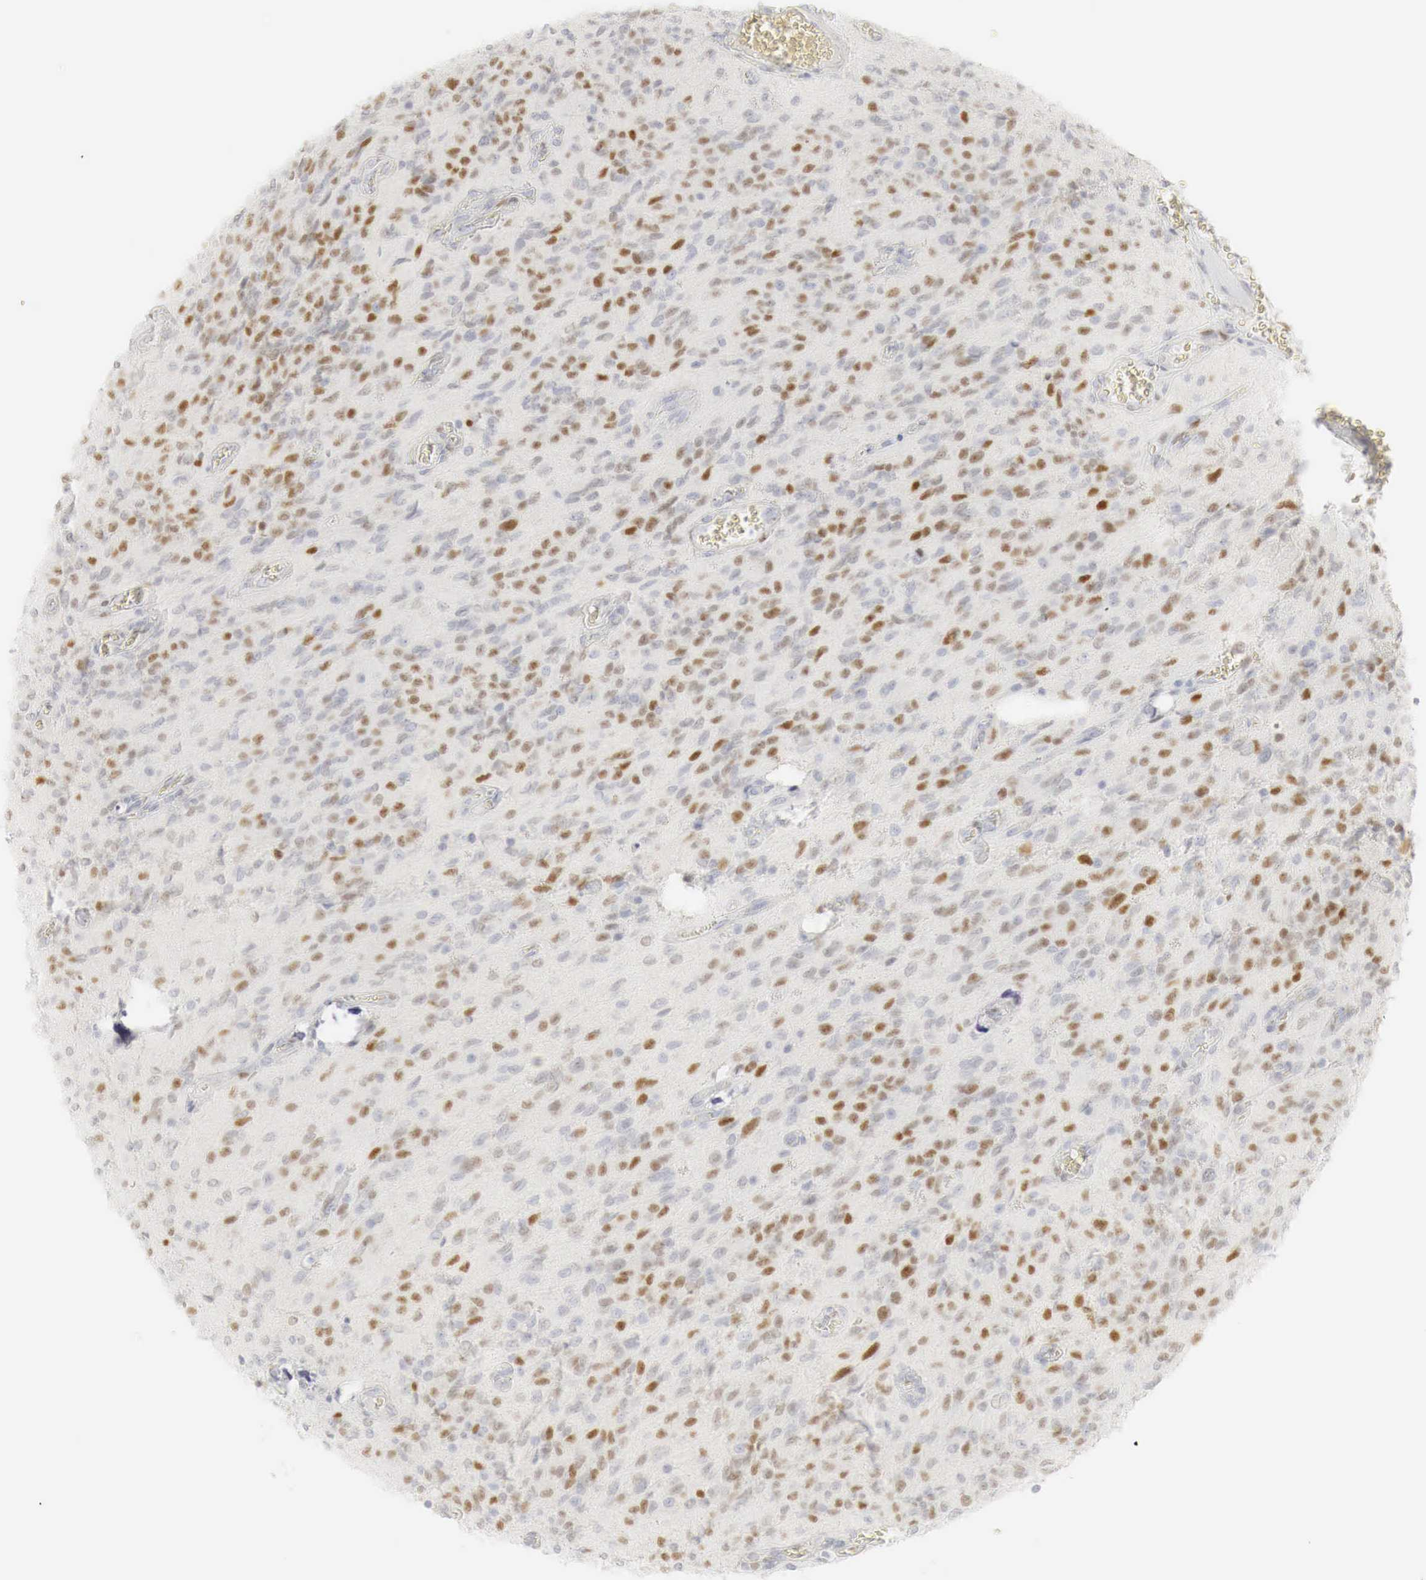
{"staining": {"intensity": "weak", "quantity": "25%-75%", "location": "nuclear"}, "tissue": "glioma", "cell_type": "Tumor cells", "image_type": "cancer", "snomed": [{"axis": "morphology", "description": "Glioma, malignant, Low grade"}, {"axis": "topography", "description": "Brain"}], "caption": "Human glioma stained for a protein (brown) shows weak nuclear positive positivity in approximately 25%-75% of tumor cells.", "gene": "TP63", "patient": {"sex": "female", "age": 15}}